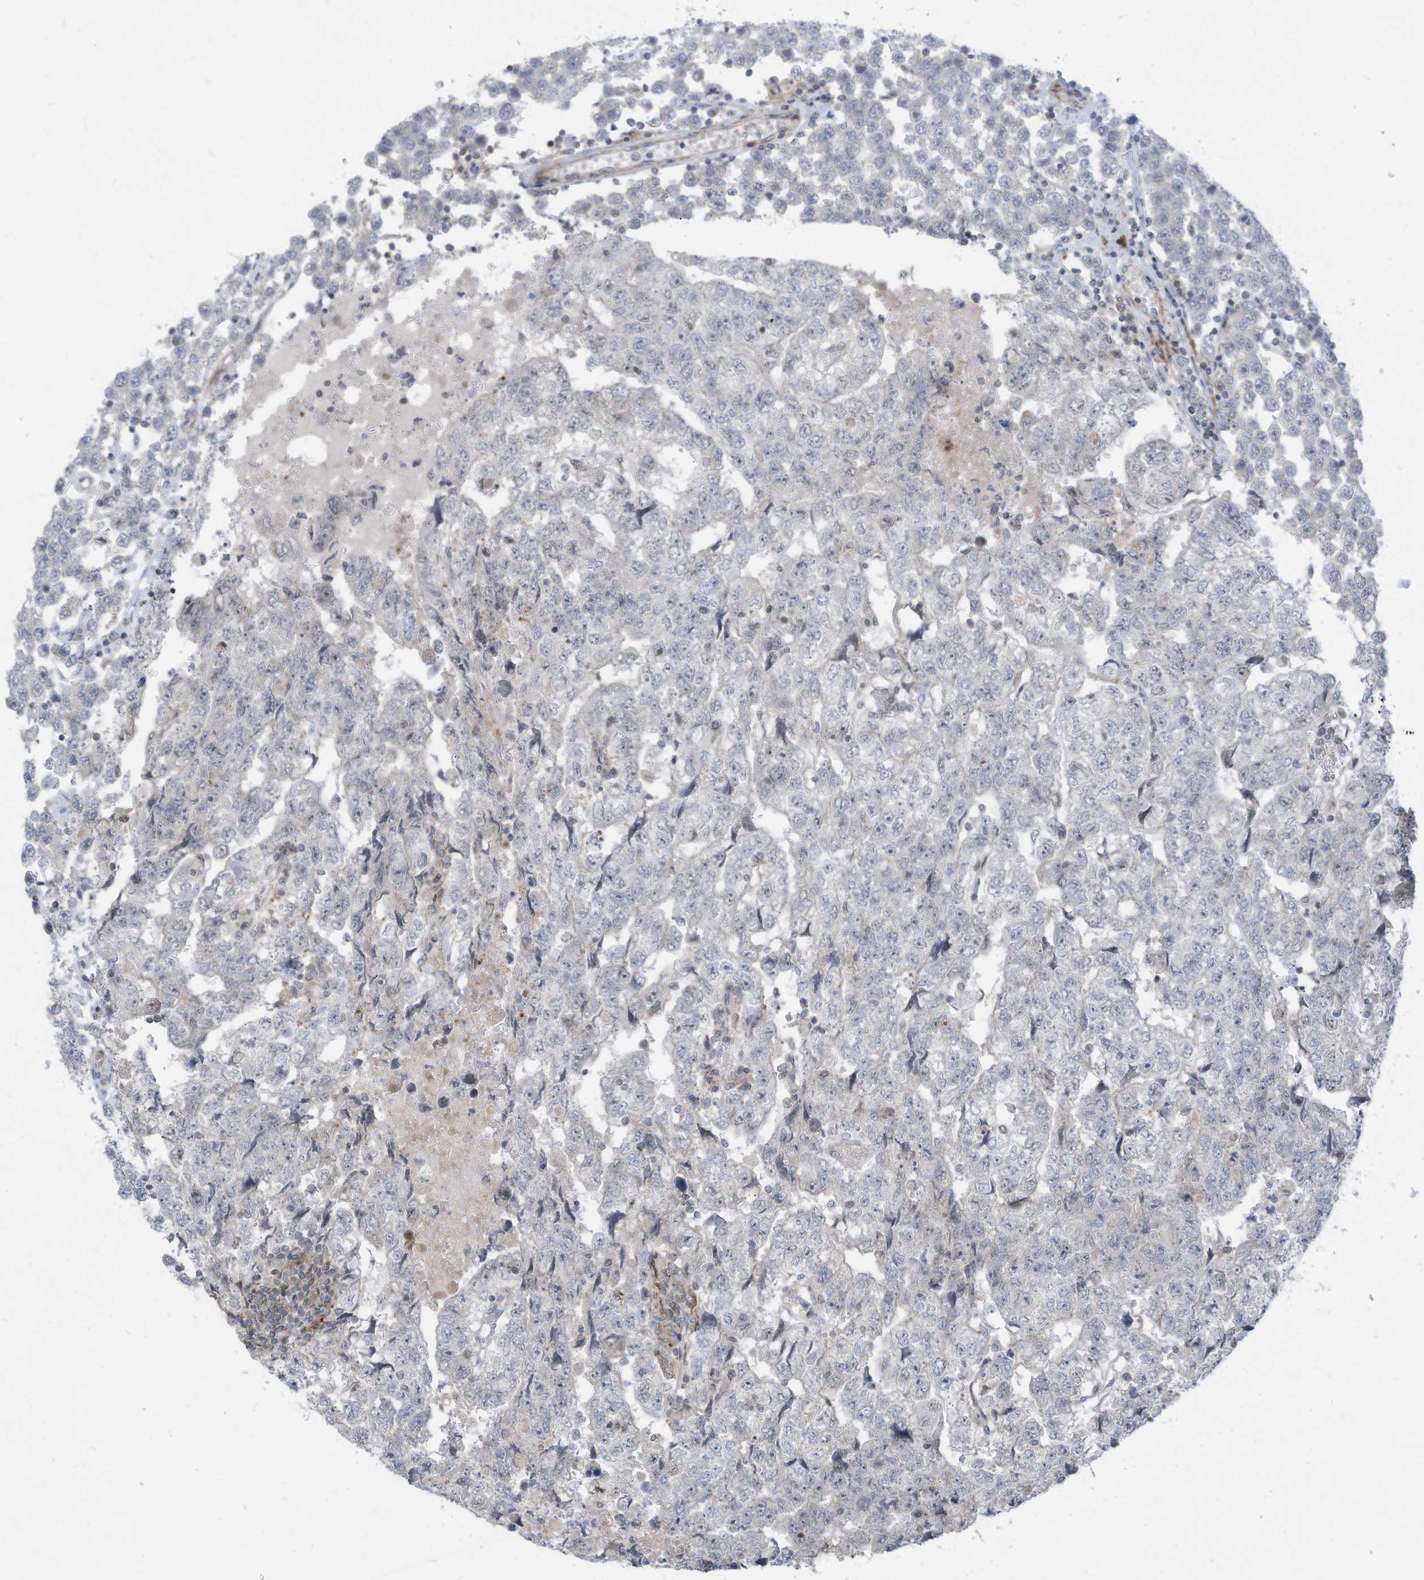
{"staining": {"intensity": "negative", "quantity": "none", "location": "none"}, "tissue": "testis cancer", "cell_type": "Tumor cells", "image_type": "cancer", "snomed": [{"axis": "morphology", "description": "Carcinoma, Embryonal, NOS"}, {"axis": "topography", "description": "Testis"}], "caption": "The image demonstrates no significant expression in tumor cells of testis embryonal carcinoma.", "gene": "GPATCH3", "patient": {"sex": "male", "age": 36}}